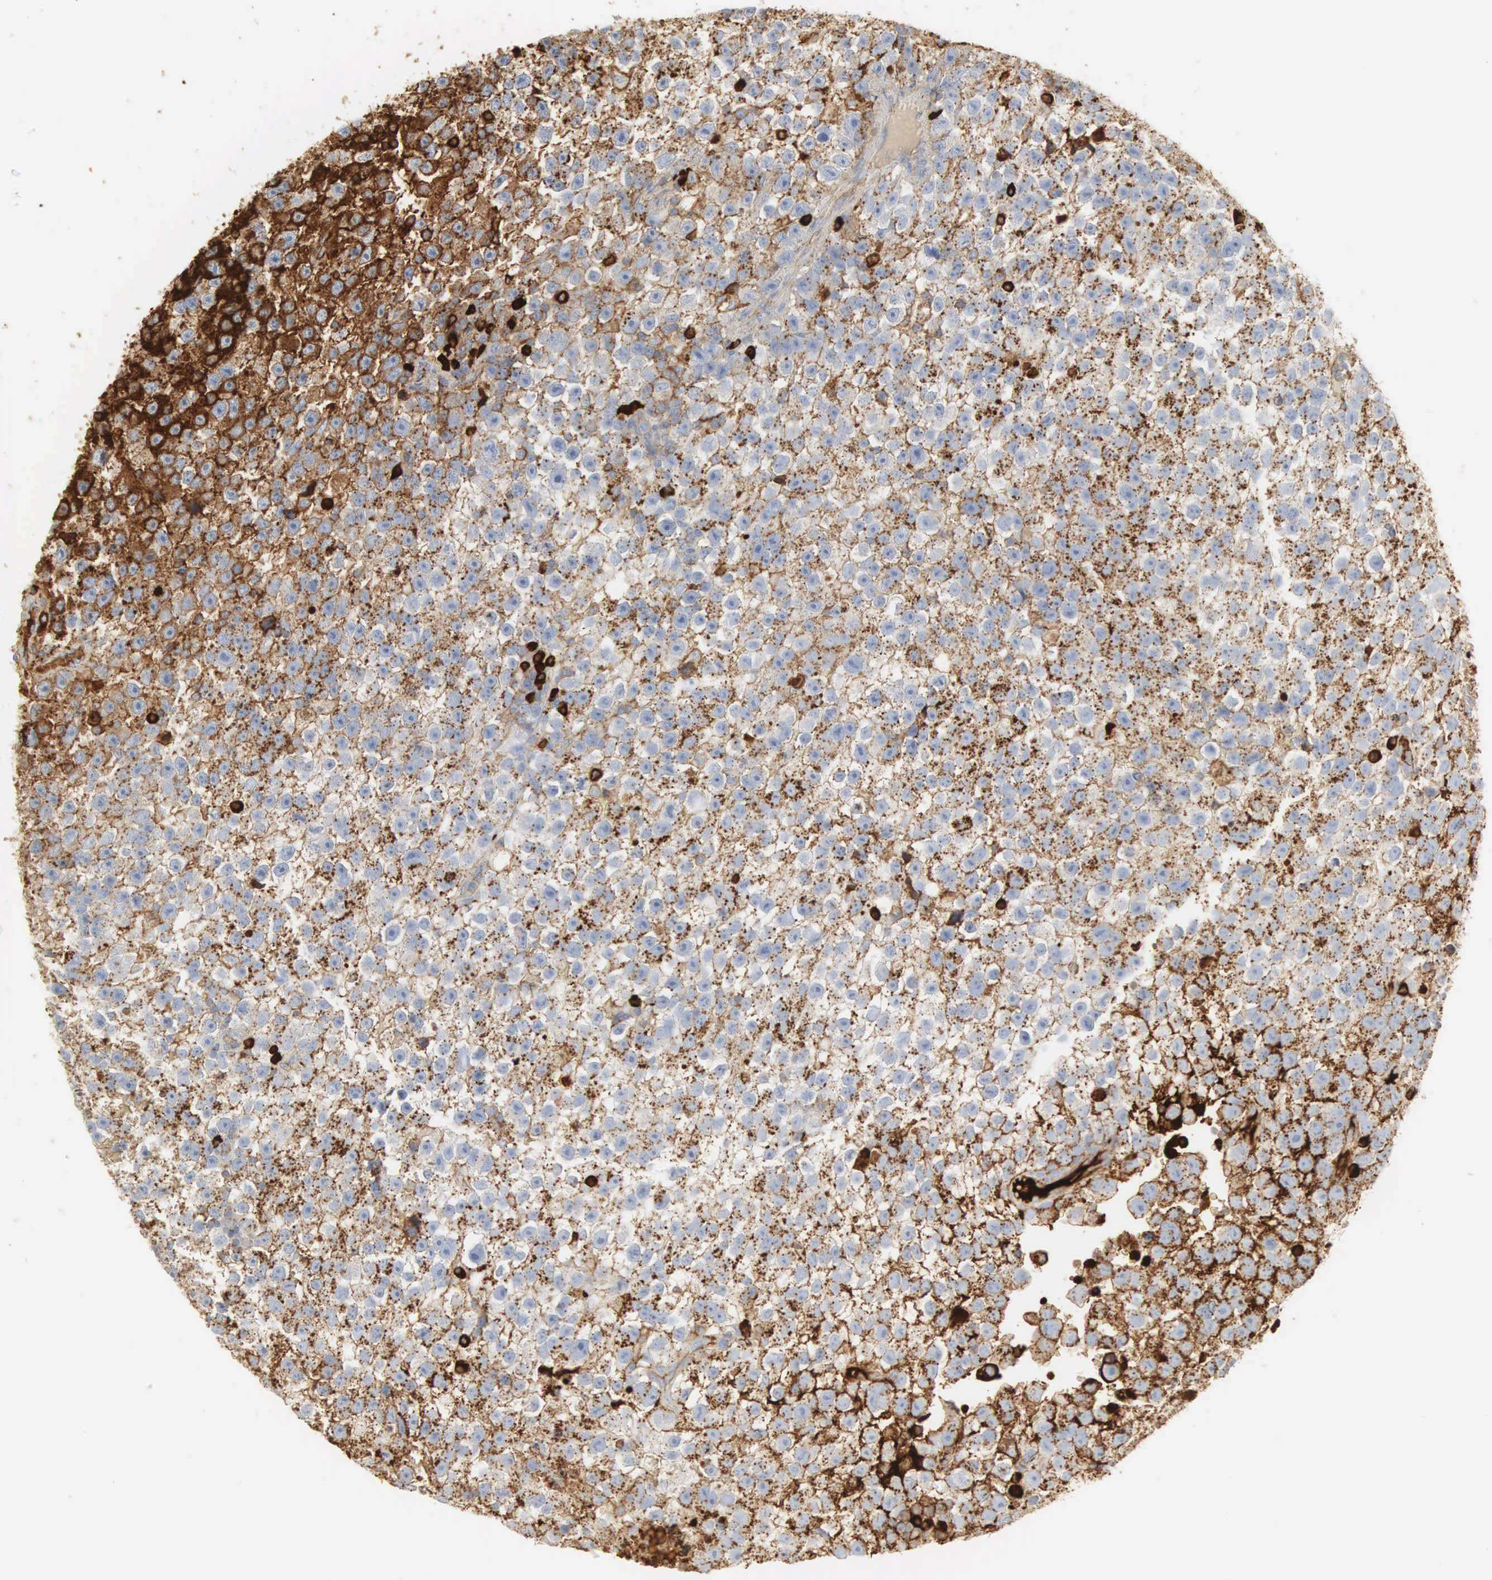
{"staining": {"intensity": "strong", "quantity": ">75%", "location": "cytoplasmic/membranous"}, "tissue": "testis cancer", "cell_type": "Tumor cells", "image_type": "cancer", "snomed": [{"axis": "morphology", "description": "Seminoma, NOS"}, {"axis": "topography", "description": "Testis"}], "caption": "High-magnification brightfield microscopy of testis seminoma stained with DAB (3,3'-diaminobenzidine) (brown) and counterstained with hematoxylin (blue). tumor cells exhibit strong cytoplasmic/membranous staining is seen in approximately>75% of cells.", "gene": "IGLC3", "patient": {"sex": "male", "age": 33}}